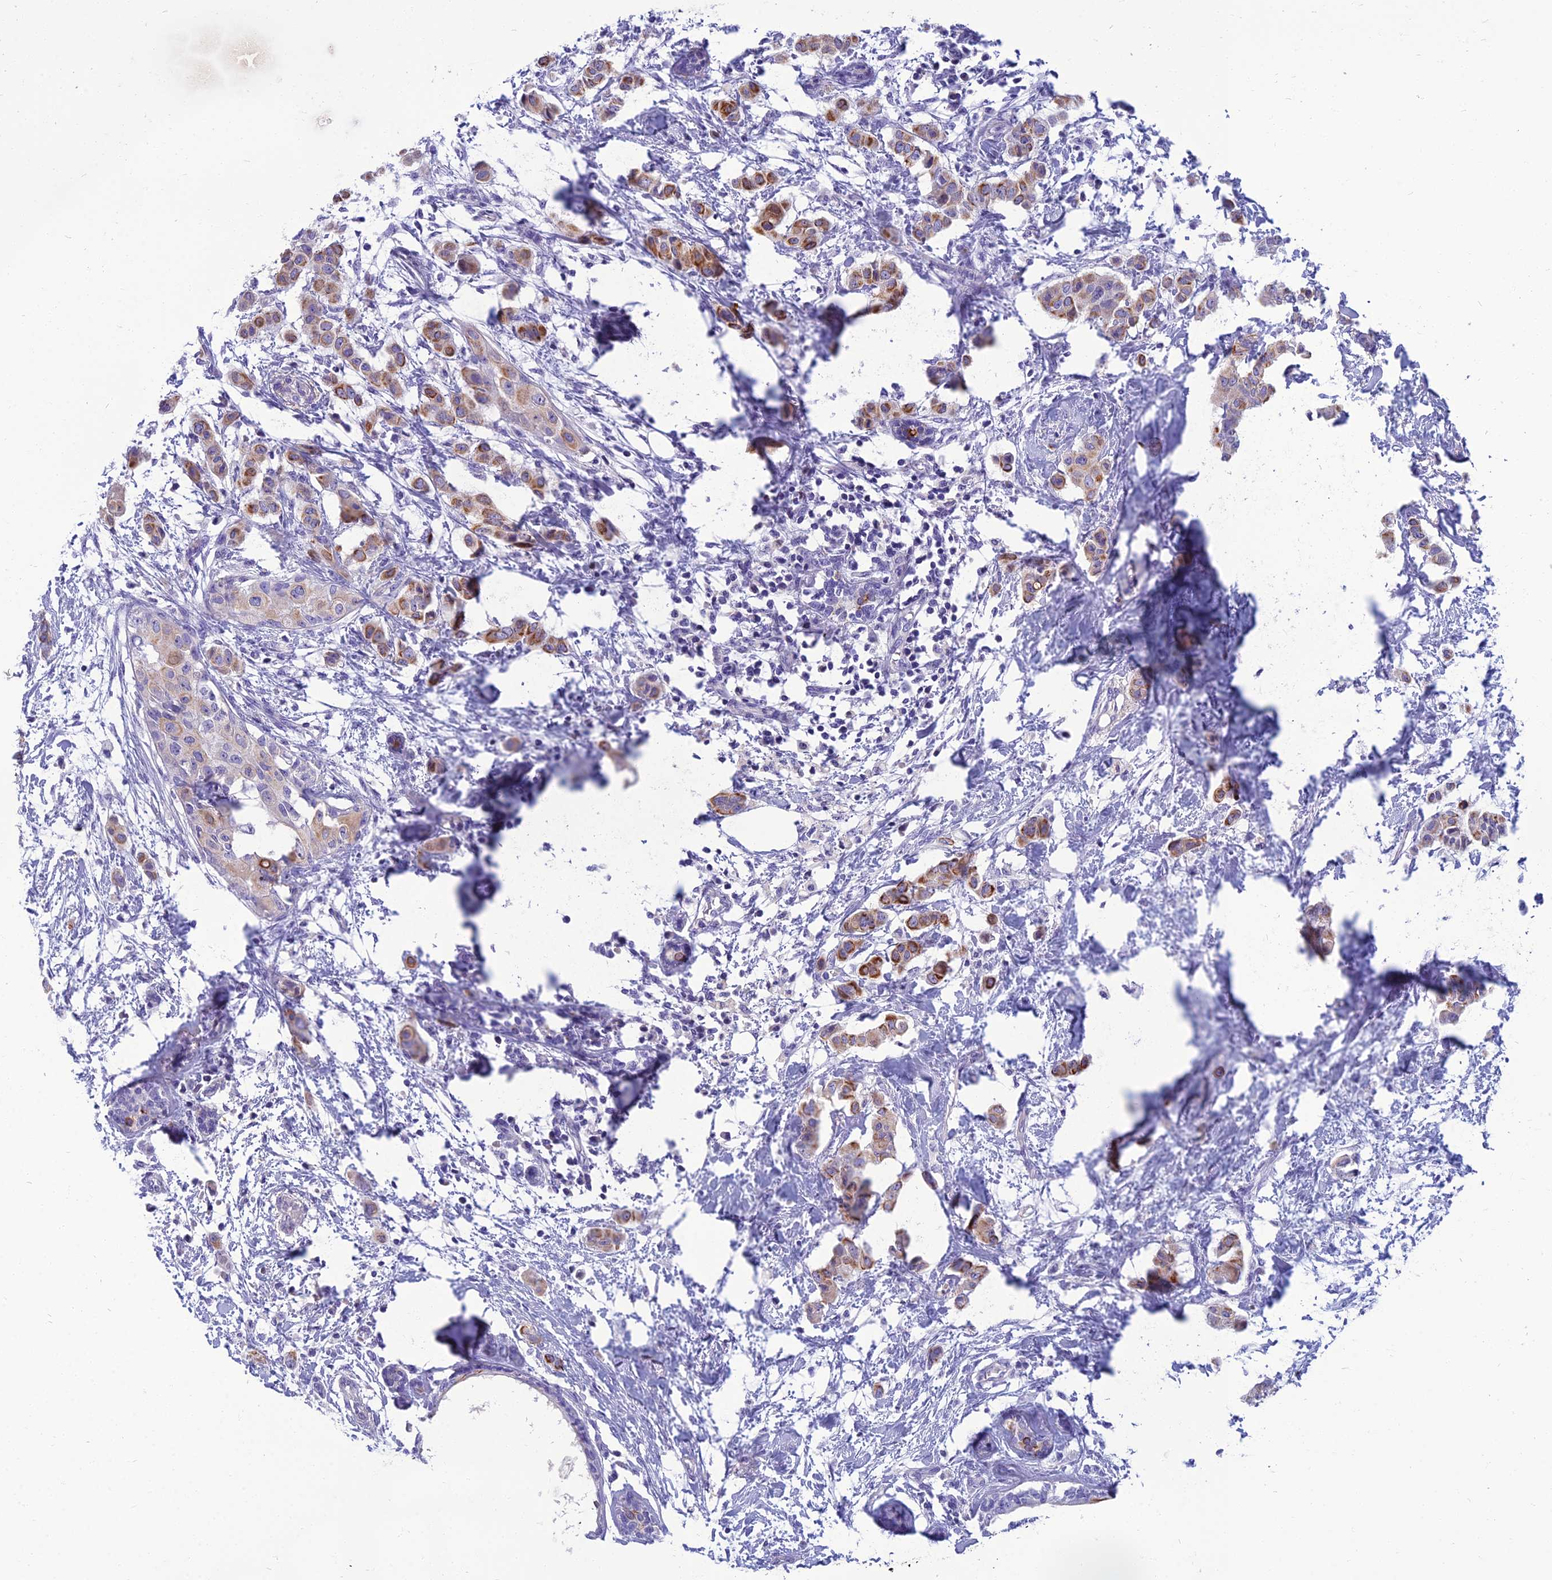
{"staining": {"intensity": "moderate", "quantity": ">75%", "location": "cytoplasmic/membranous"}, "tissue": "breast cancer", "cell_type": "Tumor cells", "image_type": "cancer", "snomed": [{"axis": "morphology", "description": "Duct carcinoma"}, {"axis": "topography", "description": "Breast"}], "caption": "A medium amount of moderate cytoplasmic/membranous expression is present in approximately >75% of tumor cells in breast cancer (infiltrating ductal carcinoma) tissue.", "gene": "SPTLC3", "patient": {"sex": "female", "age": 40}}